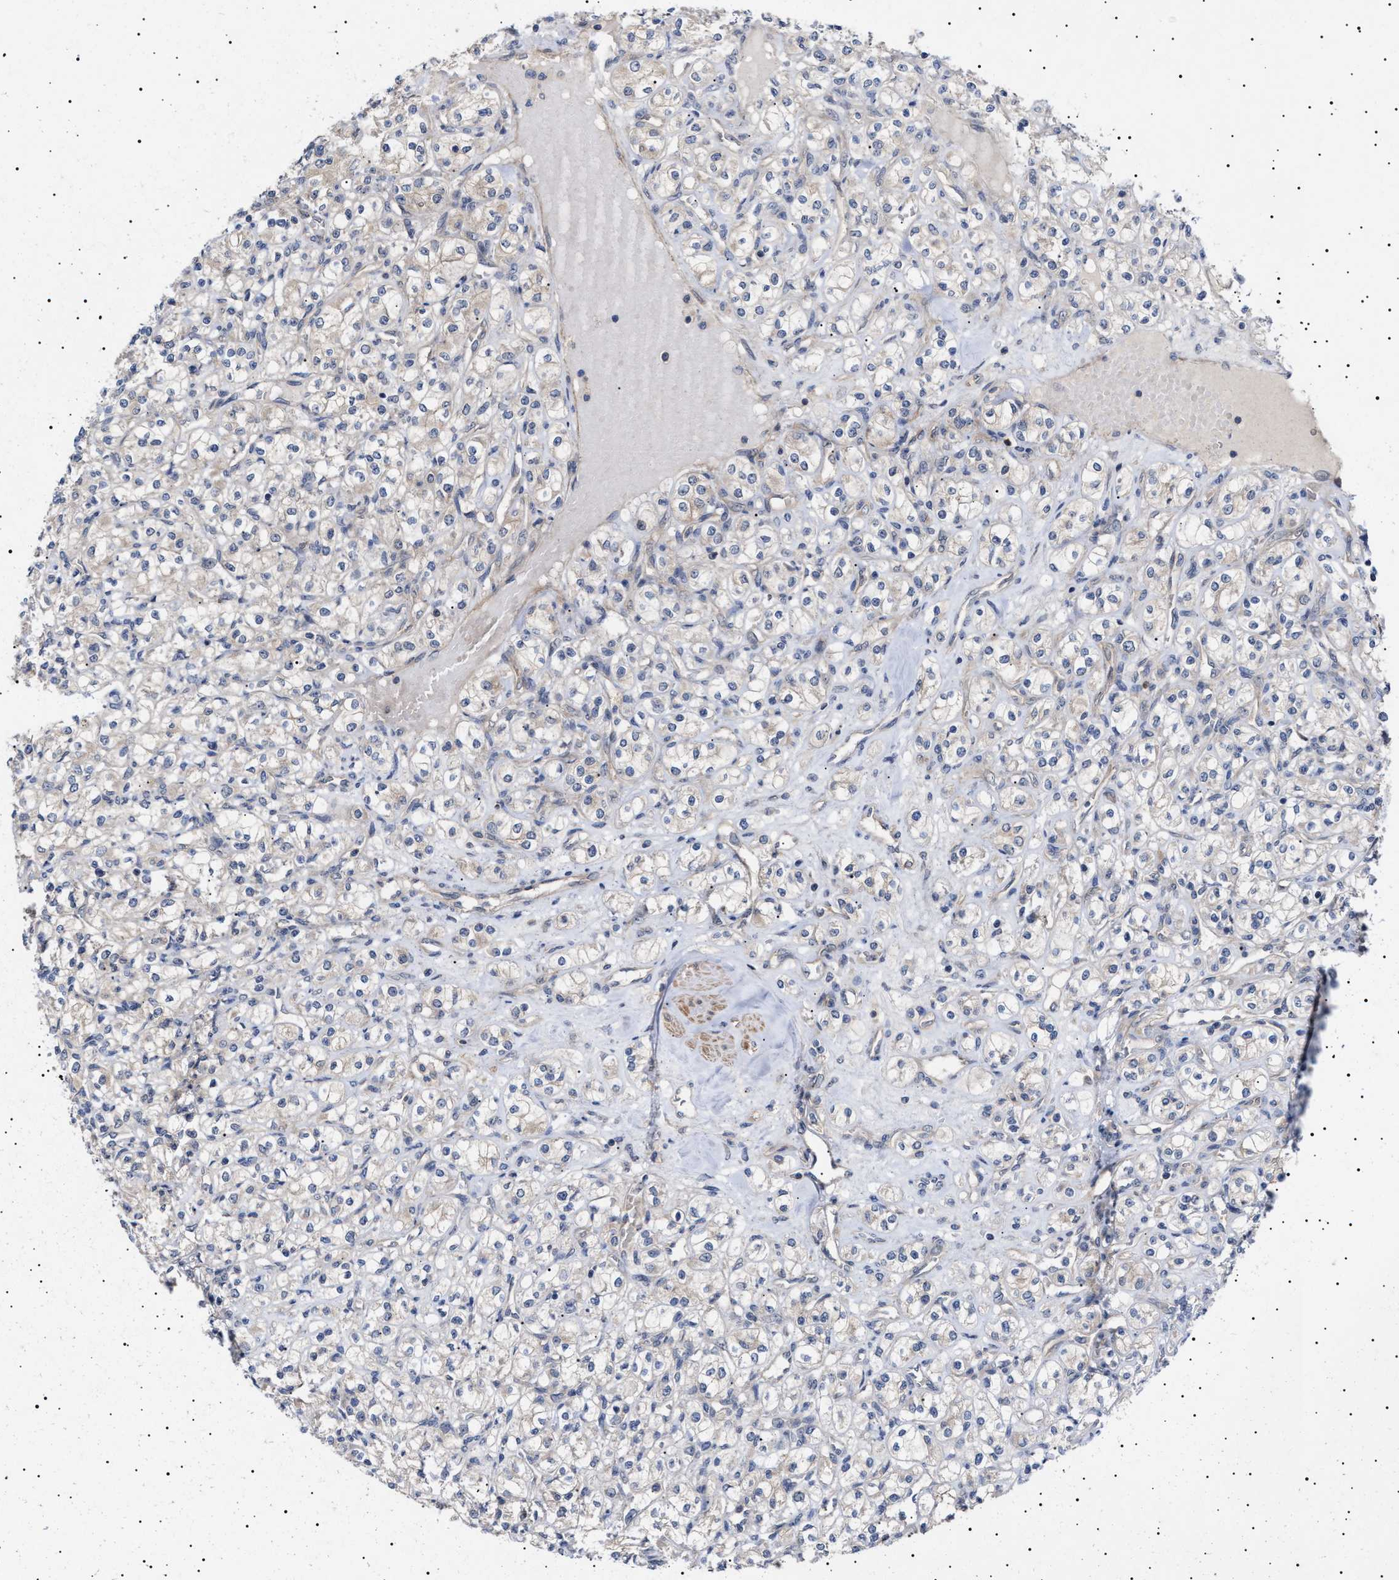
{"staining": {"intensity": "negative", "quantity": "none", "location": "none"}, "tissue": "renal cancer", "cell_type": "Tumor cells", "image_type": "cancer", "snomed": [{"axis": "morphology", "description": "Adenocarcinoma, NOS"}, {"axis": "topography", "description": "Kidney"}], "caption": "High magnification brightfield microscopy of renal adenocarcinoma stained with DAB (brown) and counterstained with hematoxylin (blue): tumor cells show no significant staining.", "gene": "NPLOC4", "patient": {"sex": "male", "age": 77}}